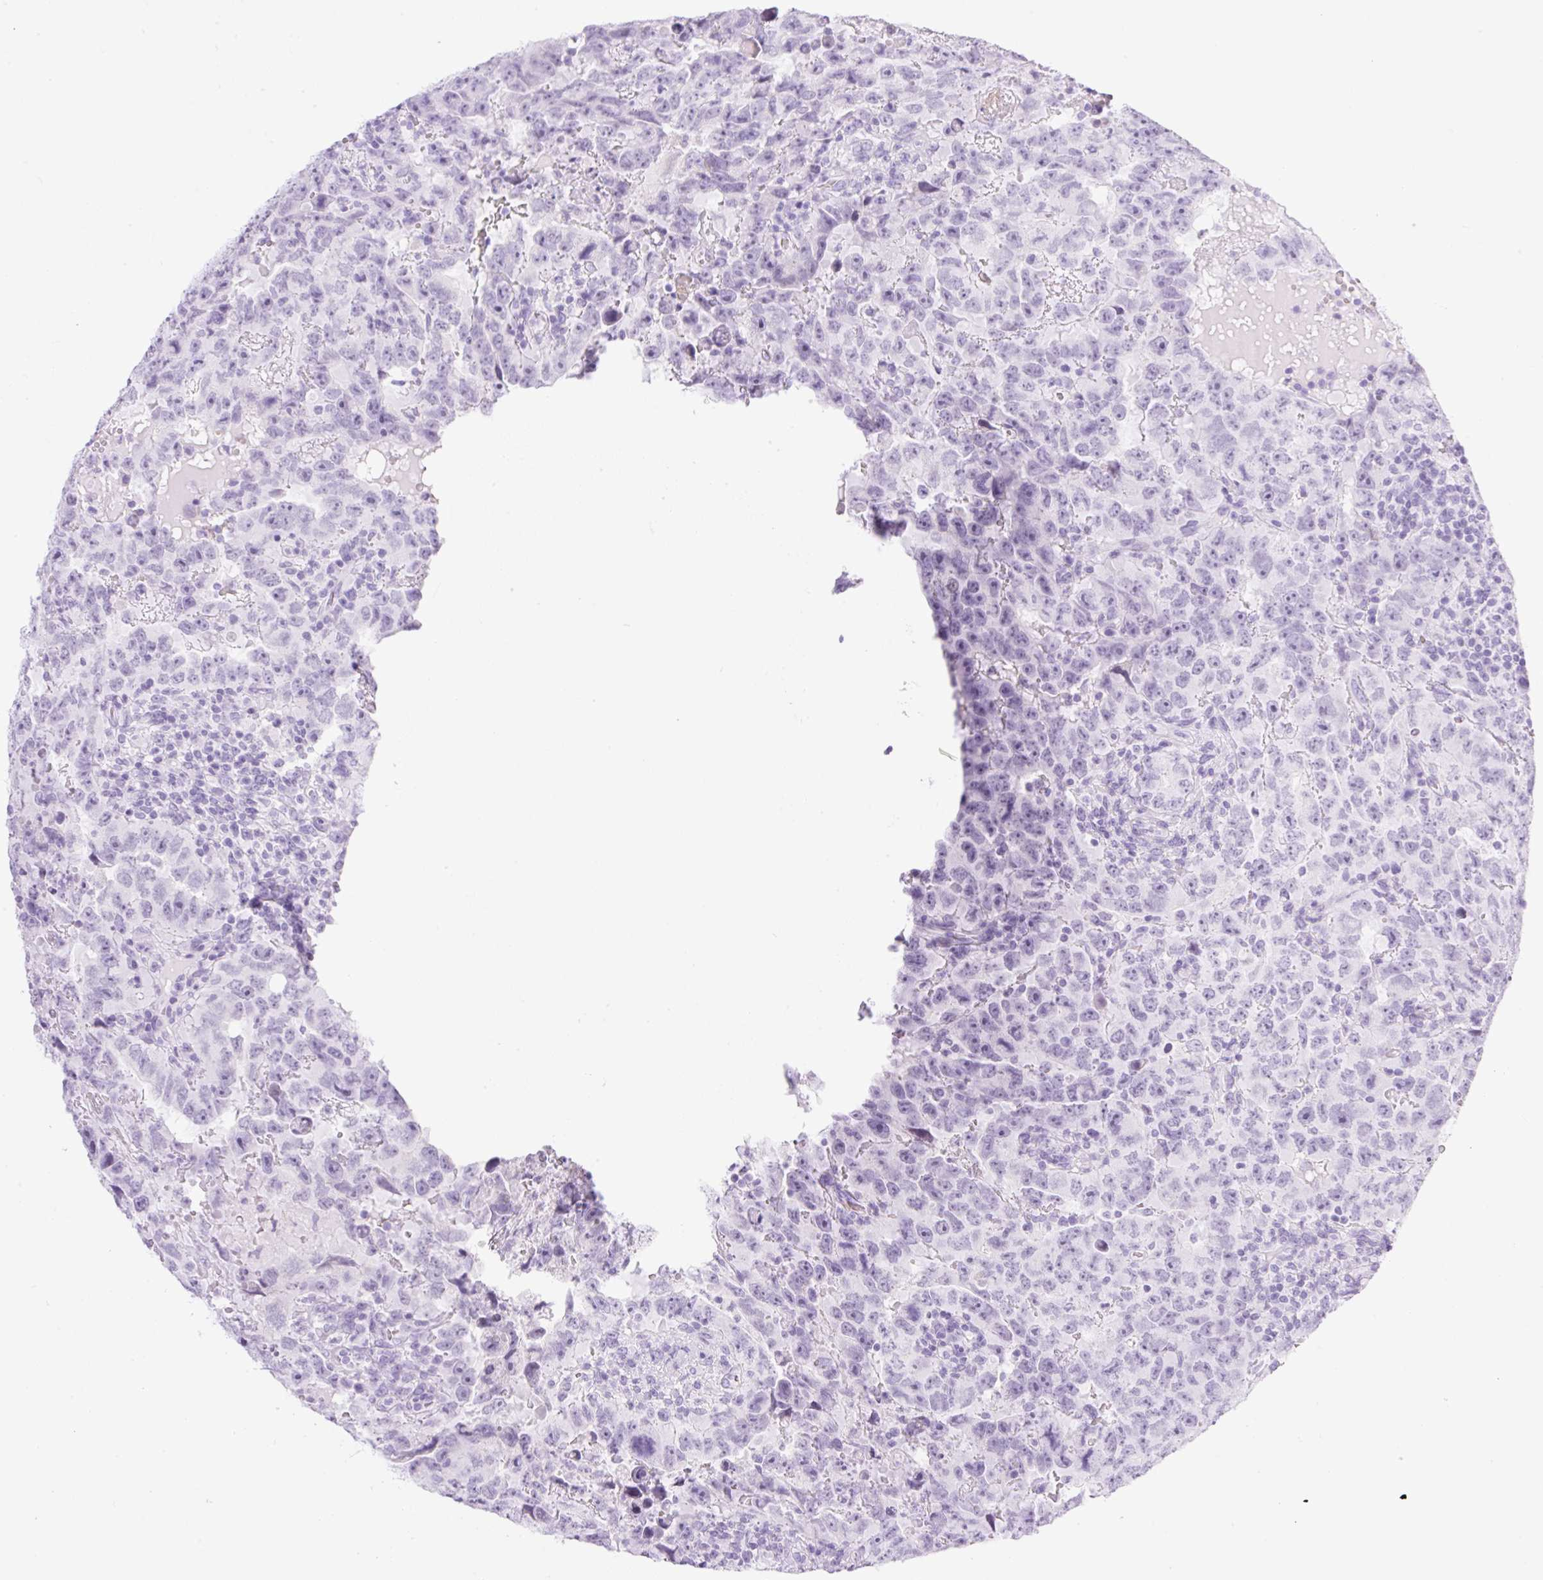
{"staining": {"intensity": "negative", "quantity": "none", "location": "none"}, "tissue": "testis cancer", "cell_type": "Tumor cells", "image_type": "cancer", "snomed": [{"axis": "morphology", "description": "Carcinoma, Embryonal, NOS"}, {"axis": "topography", "description": "Testis"}], "caption": "High power microscopy histopathology image of an immunohistochemistry micrograph of testis cancer (embryonal carcinoma), revealing no significant staining in tumor cells.", "gene": "SPRR4", "patient": {"sex": "male", "age": 24}}